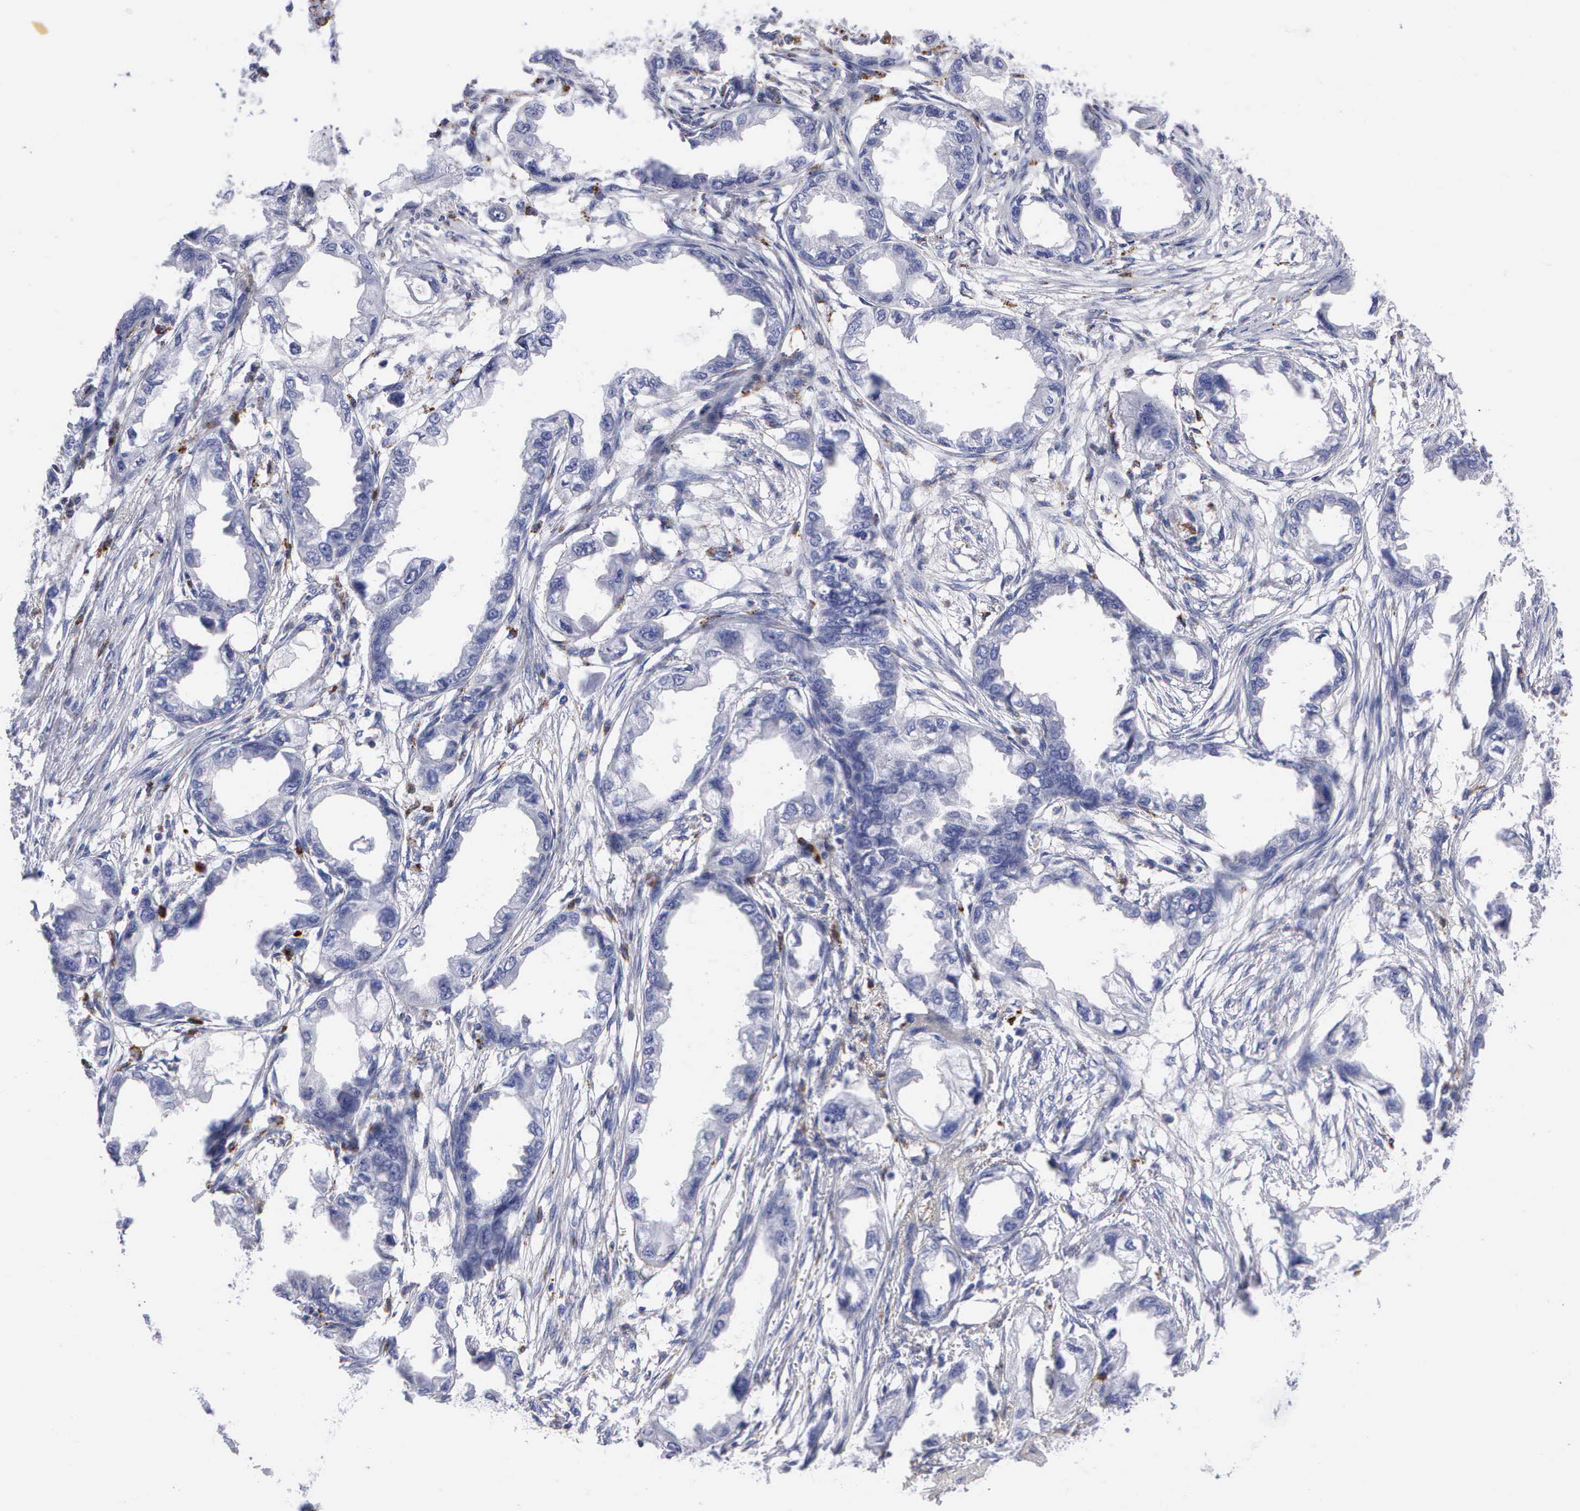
{"staining": {"intensity": "negative", "quantity": "none", "location": "none"}, "tissue": "endometrial cancer", "cell_type": "Tumor cells", "image_type": "cancer", "snomed": [{"axis": "morphology", "description": "Adenocarcinoma, NOS"}, {"axis": "topography", "description": "Endometrium"}], "caption": "The IHC image has no significant expression in tumor cells of adenocarcinoma (endometrial) tissue.", "gene": "CTSL", "patient": {"sex": "female", "age": 67}}